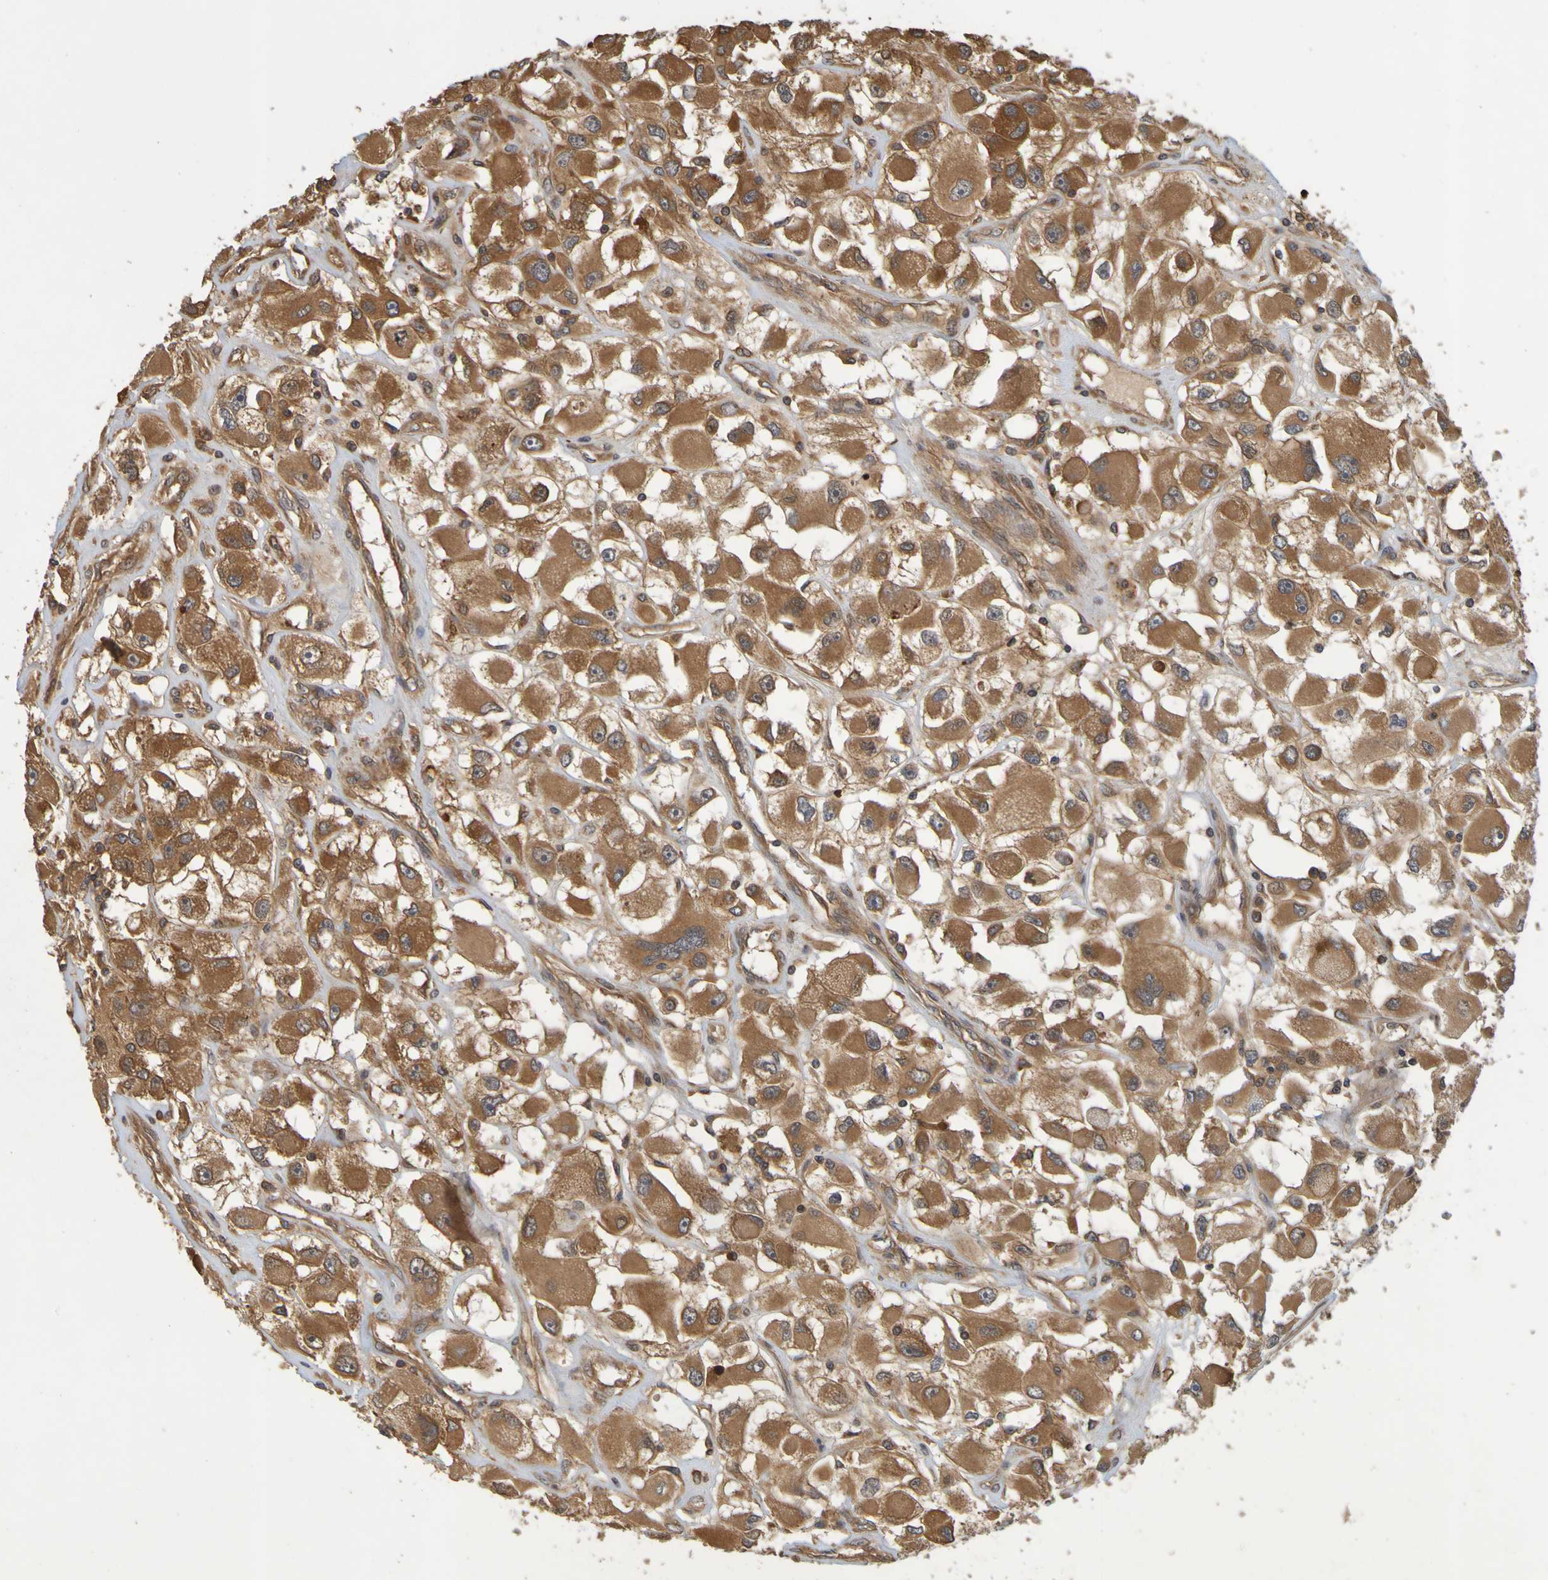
{"staining": {"intensity": "moderate", "quantity": ">75%", "location": "cytoplasmic/membranous"}, "tissue": "renal cancer", "cell_type": "Tumor cells", "image_type": "cancer", "snomed": [{"axis": "morphology", "description": "Adenocarcinoma, NOS"}, {"axis": "topography", "description": "Kidney"}], "caption": "Human renal cancer (adenocarcinoma) stained for a protein (brown) demonstrates moderate cytoplasmic/membranous positive positivity in approximately >75% of tumor cells.", "gene": "OCRL", "patient": {"sex": "female", "age": 52}}